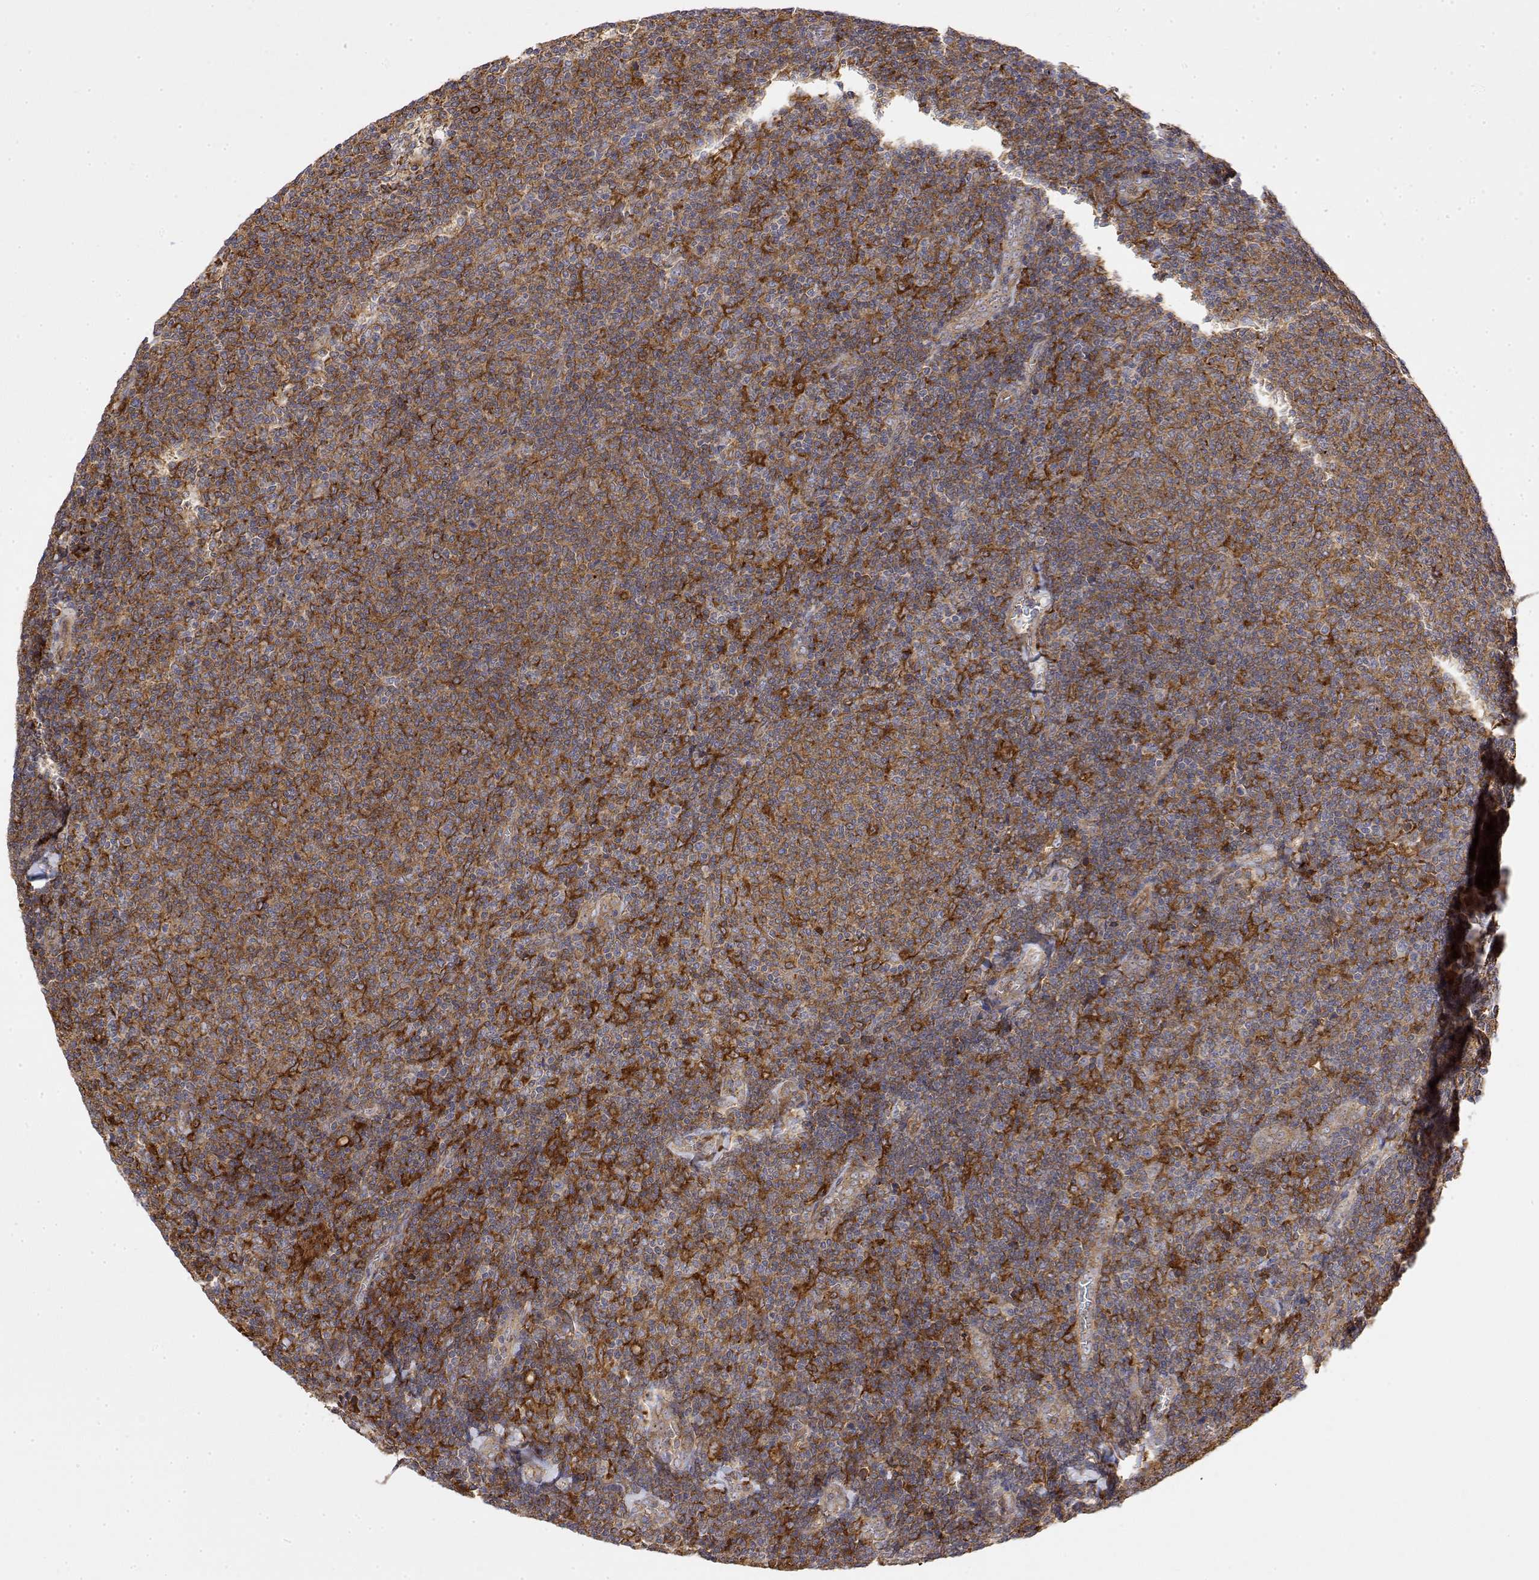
{"staining": {"intensity": "moderate", "quantity": ">75%", "location": "cytoplasmic/membranous"}, "tissue": "lymphoma", "cell_type": "Tumor cells", "image_type": "cancer", "snomed": [{"axis": "morphology", "description": "Malignant lymphoma, non-Hodgkin's type, Low grade"}, {"axis": "topography", "description": "Lymph node"}], "caption": "Immunohistochemistry (DAB (3,3'-diaminobenzidine)) staining of low-grade malignant lymphoma, non-Hodgkin's type displays moderate cytoplasmic/membranous protein expression in approximately >75% of tumor cells.", "gene": "PACSIN2", "patient": {"sex": "male", "age": 52}}